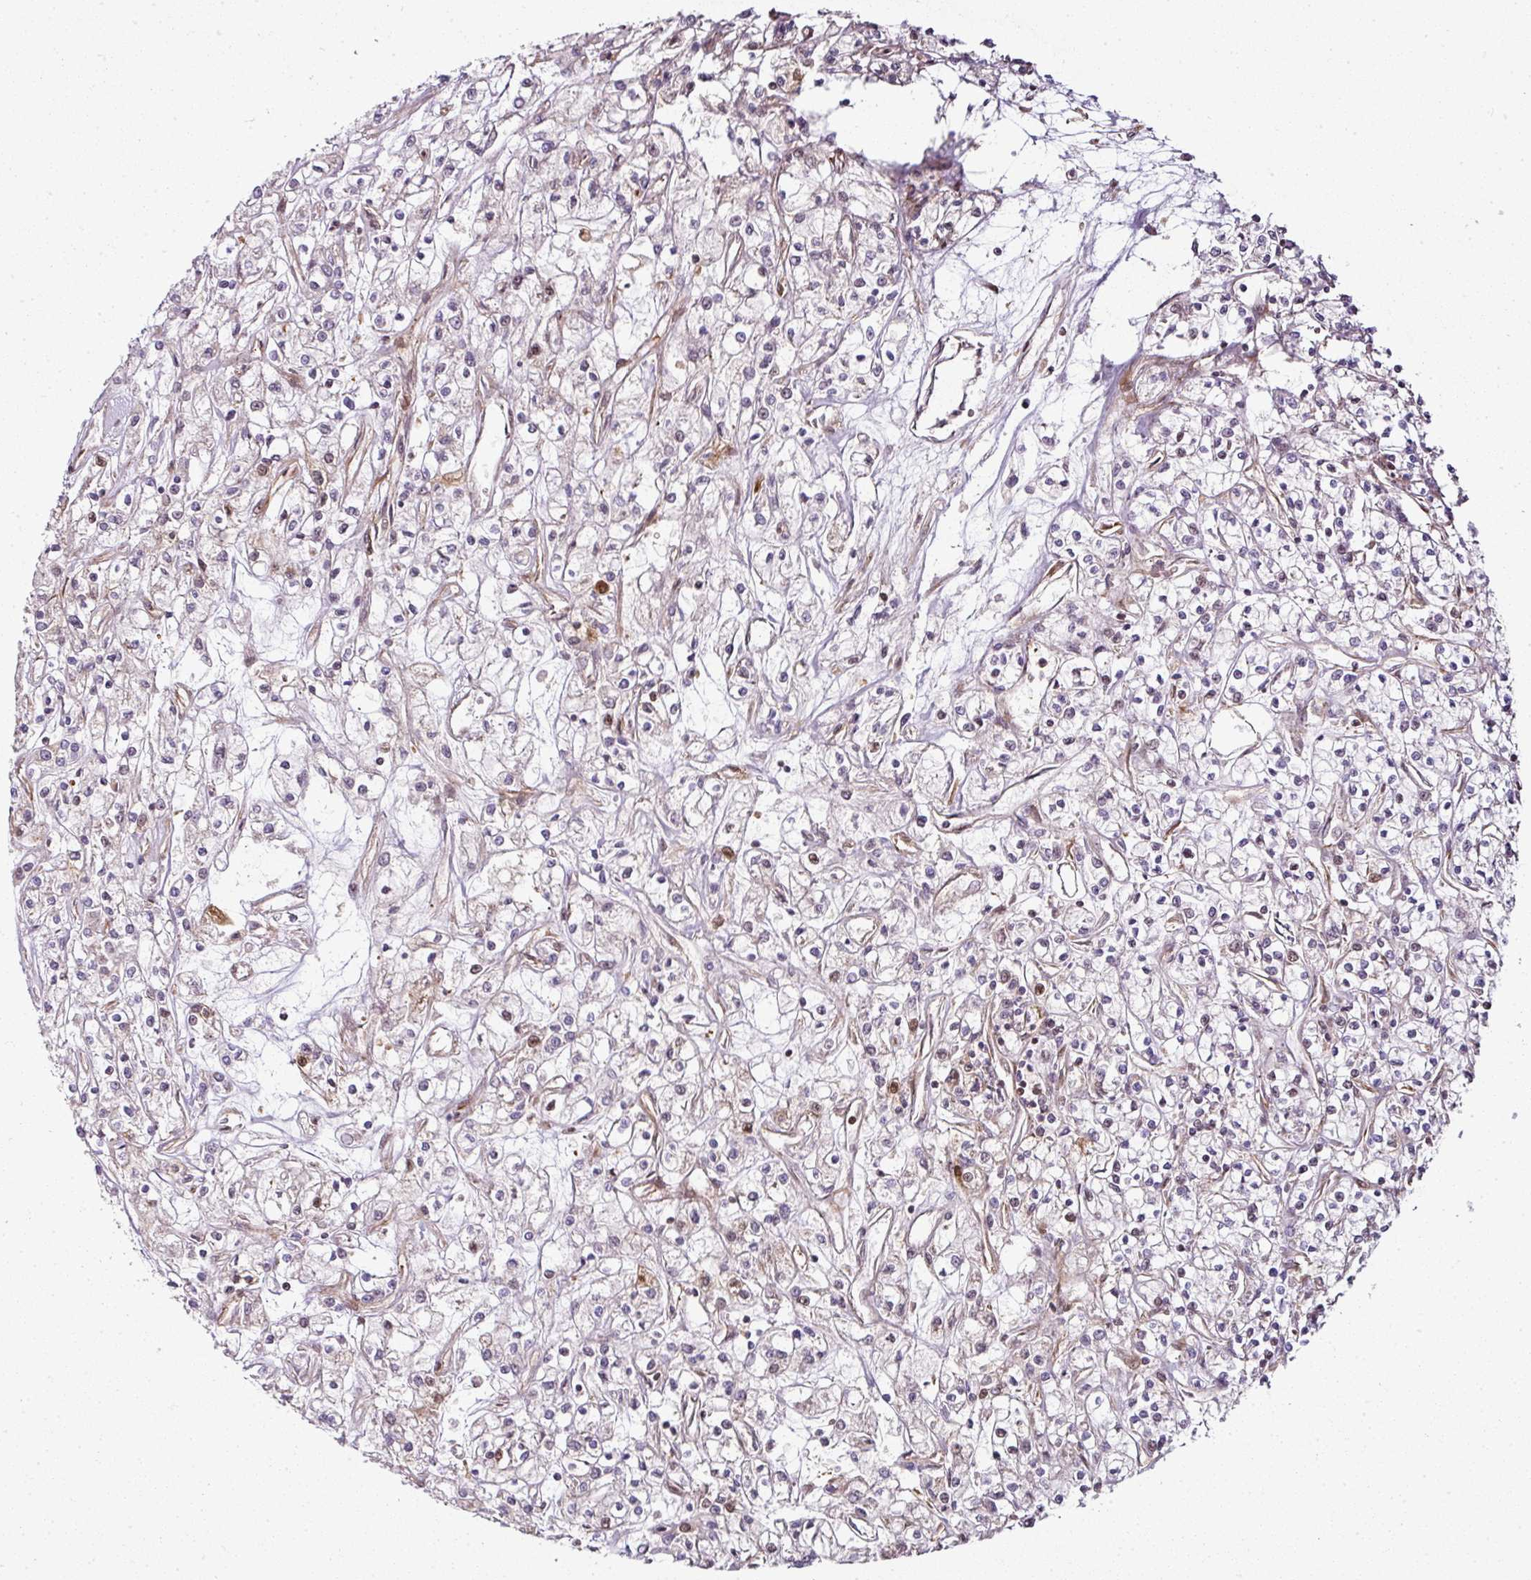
{"staining": {"intensity": "negative", "quantity": "none", "location": "none"}, "tissue": "renal cancer", "cell_type": "Tumor cells", "image_type": "cancer", "snomed": [{"axis": "morphology", "description": "Adenocarcinoma, NOS"}, {"axis": "topography", "description": "Kidney"}], "caption": "Renal cancer was stained to show a protein in brown. There is no significant staining in tumor cells. Brightfield microscopy of immunohistochemistry (IHC) stained with DAB (3,3'-diaminobenzidine) (brown) and hematoxylin (blue), captured at high magnification.", "gene": "ATAT1", "patient": {"sex": "female", "age": 59}}